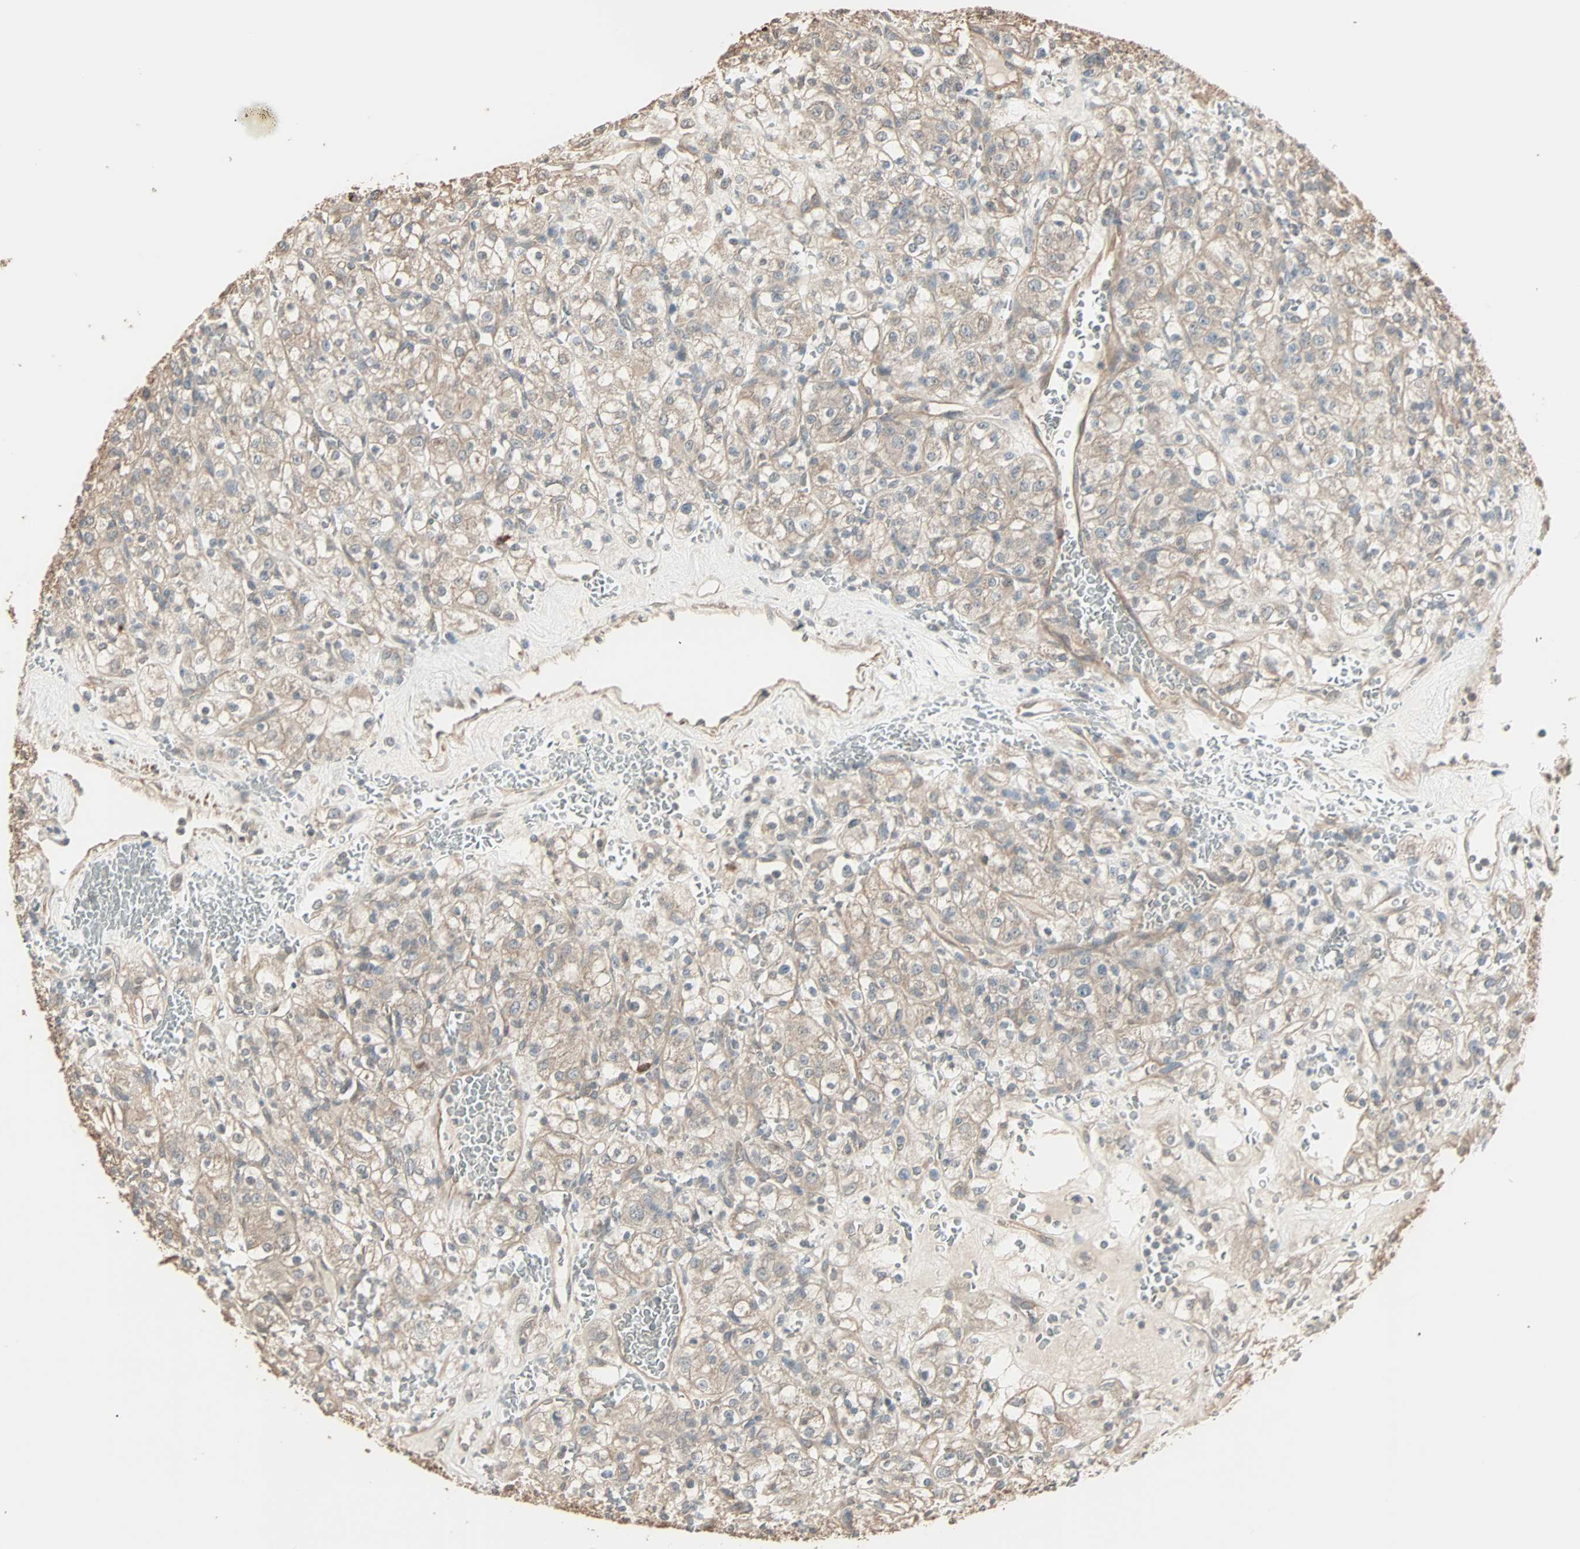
{"staining": {"intensity": "weak", "quantity": ">75%", "location": "cytoplasmic/membranous"}, "tissue": "renal cancer", "cell_type": "Tumor cells", "image_type": "cancer", "snomed": [{"axis": "morphology", "description": "Normal tissue, NOS"}, {"axis": "morphology", "description": "Adenocarcinoma, NOS"}, {"axis": "topography", "description": "Kidney"}], "caption": "Immunohistochemical staining of renal cancer reveals low levels of weak cytoplasmic/membranous protein staining in about >75% of tumor cells.", "gene": "GALNT3", "patient": {"sex": "female", "age": 72}}